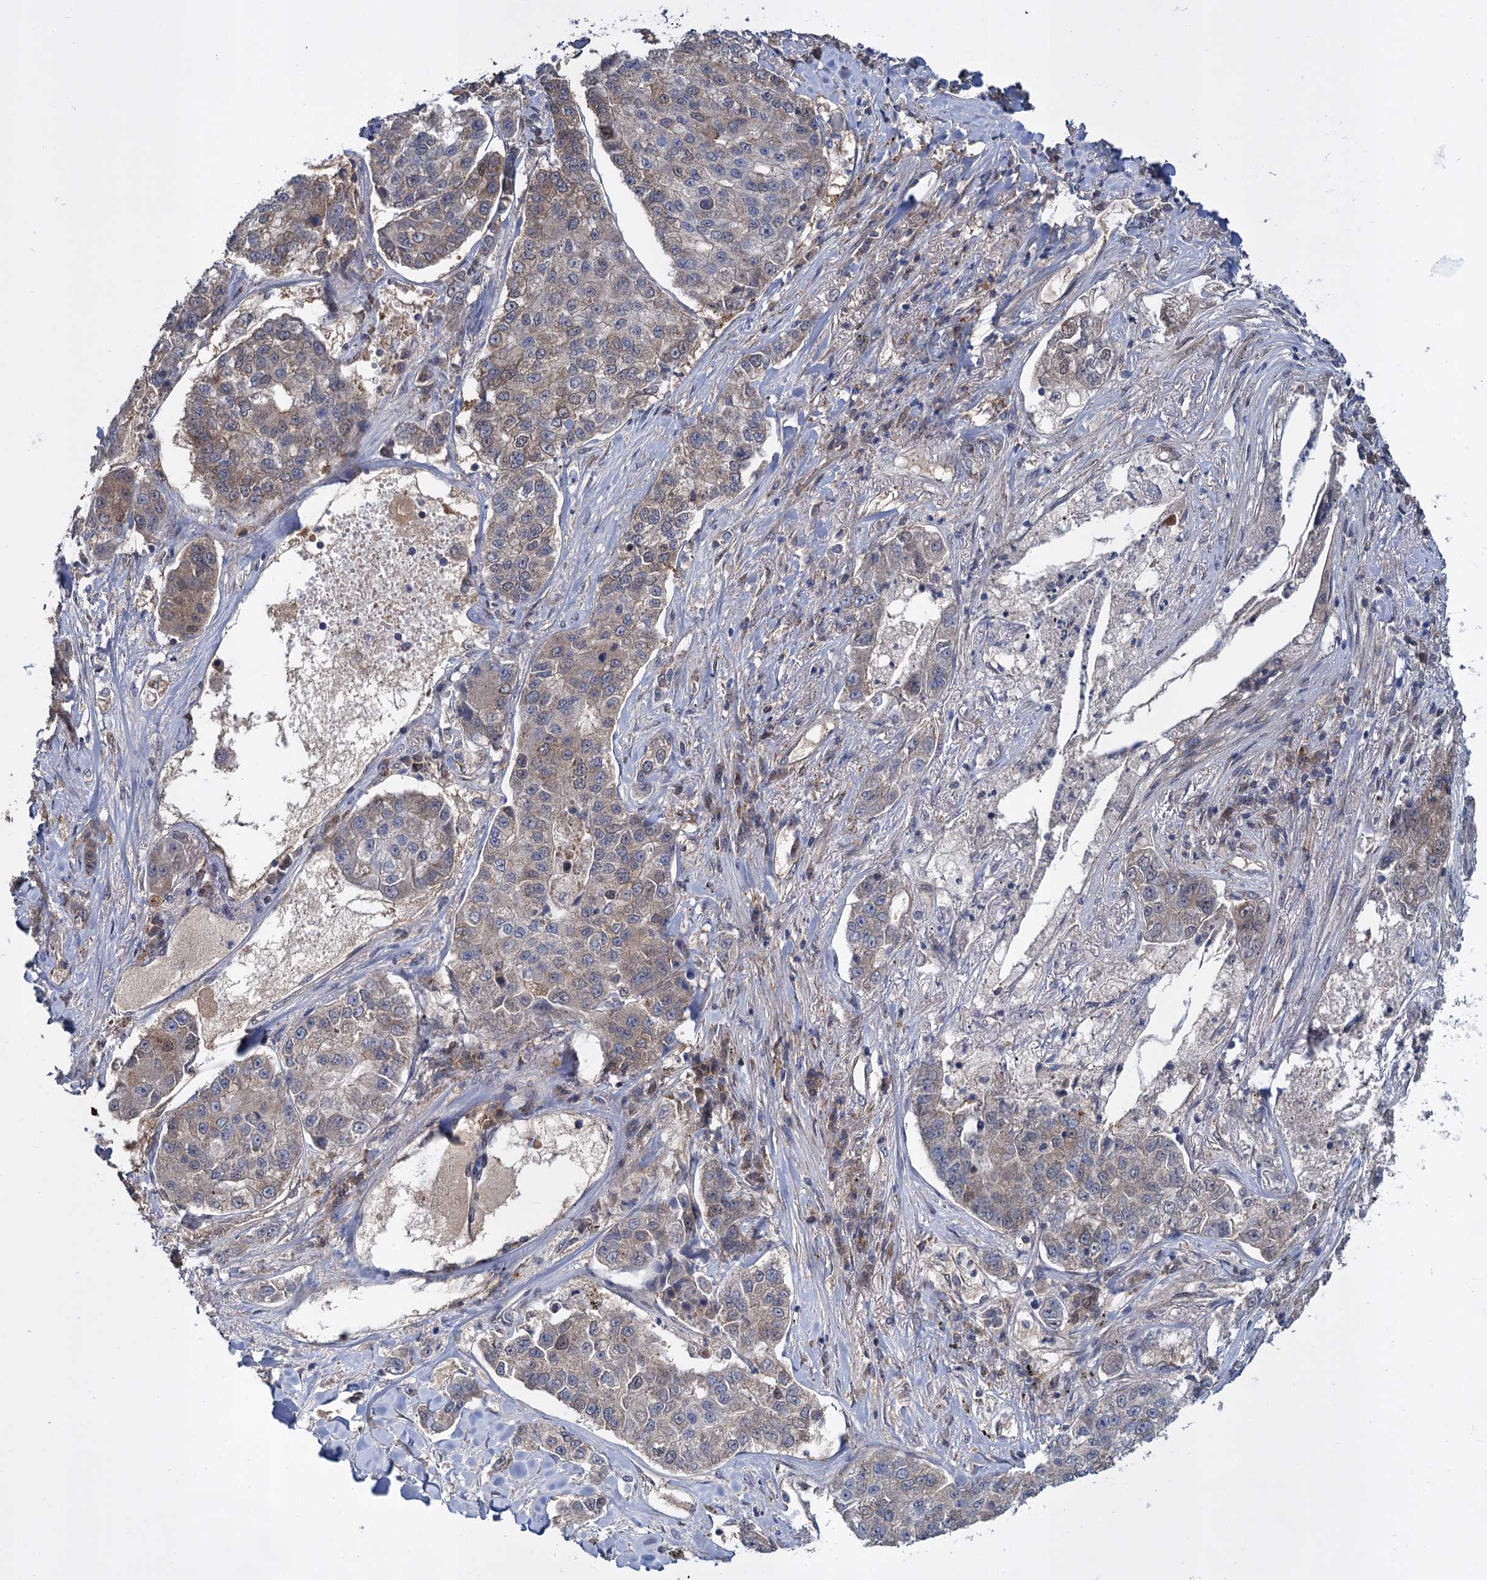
{"staining": {"intensity": "moderate", "quantity": "25%-75%", "location": "cytoplasmic/membranous"}, "tissue": "lung cancer", "cell_type": "Tumor cells", "image_type": "cancer", "snomed": [{"axis": "morphology", "description": "Adenocarcinoma, NOS"}, {"axis": "topography", "description": "Lung"}], "caption": "Immunohistochemistry (IHC) (DAB (3,3'-diaminobenzidine)) staining of adenocarcinoma (lung) shows moderate cytoplasmic/membranous protein expression in about 25%-75% of tumor cells.", "gene": "GLO1", "patient": {"sex": "male", "age": 49}}